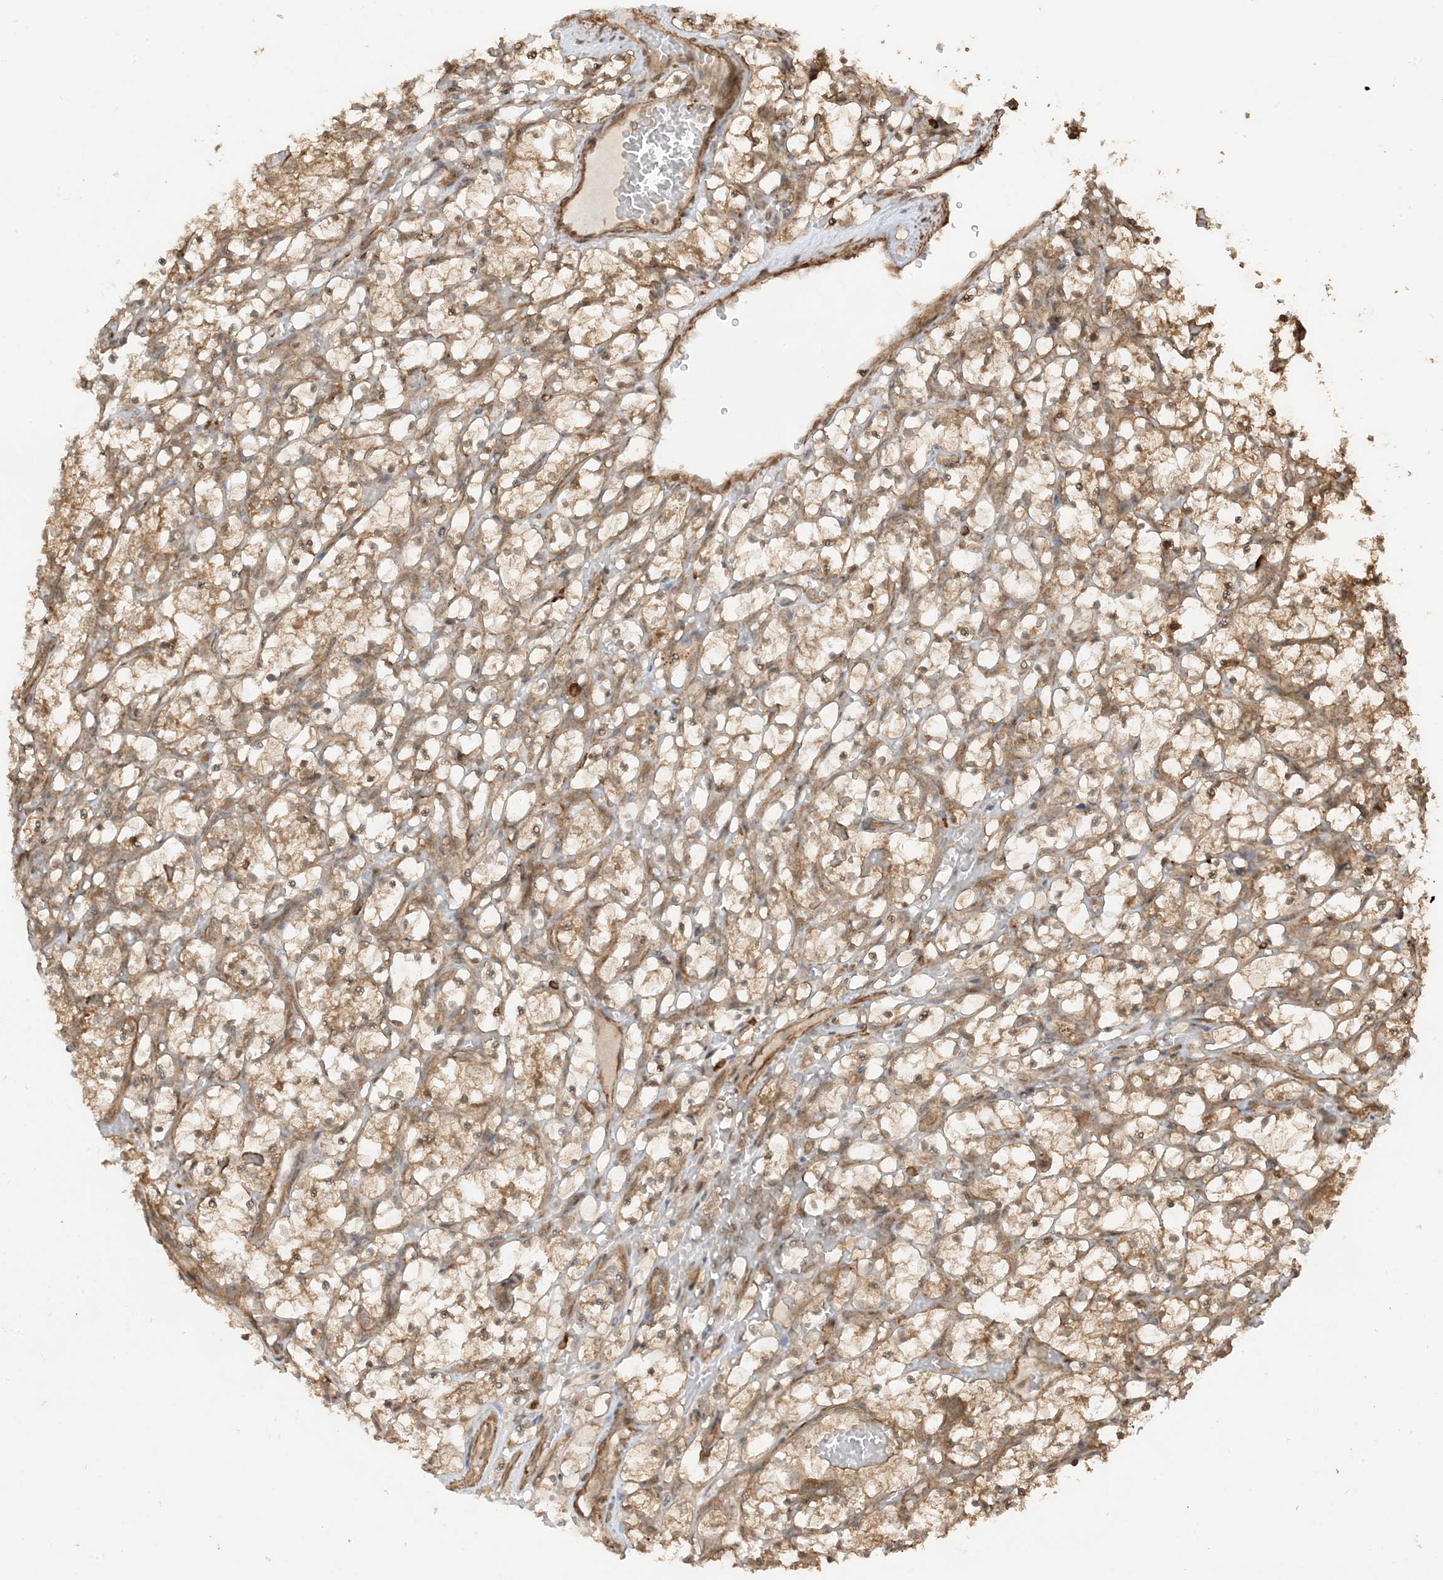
{"staining": {"intensity": "moderate", "quantity": ">75%", "location": "cytoplasmic/membranous"}, "tissue": "renal cancer", "cell_type": "Tumor cells", "image_type": "cancer", "snomed": [{"axis": "morphology", "description": "Adenocarcinoma, NOS"}, {"axis": "topography", "description": "Kidney"}], "caption": "This histopathology image displays immunohistochemistry staining of human adenocarcinoma (renal), with medium moderate cytoplasmic/membranous staining in approximately >75% of tumor cells.", "gene": "TBCC", "patient": {"sex": "female", "age": 69}}